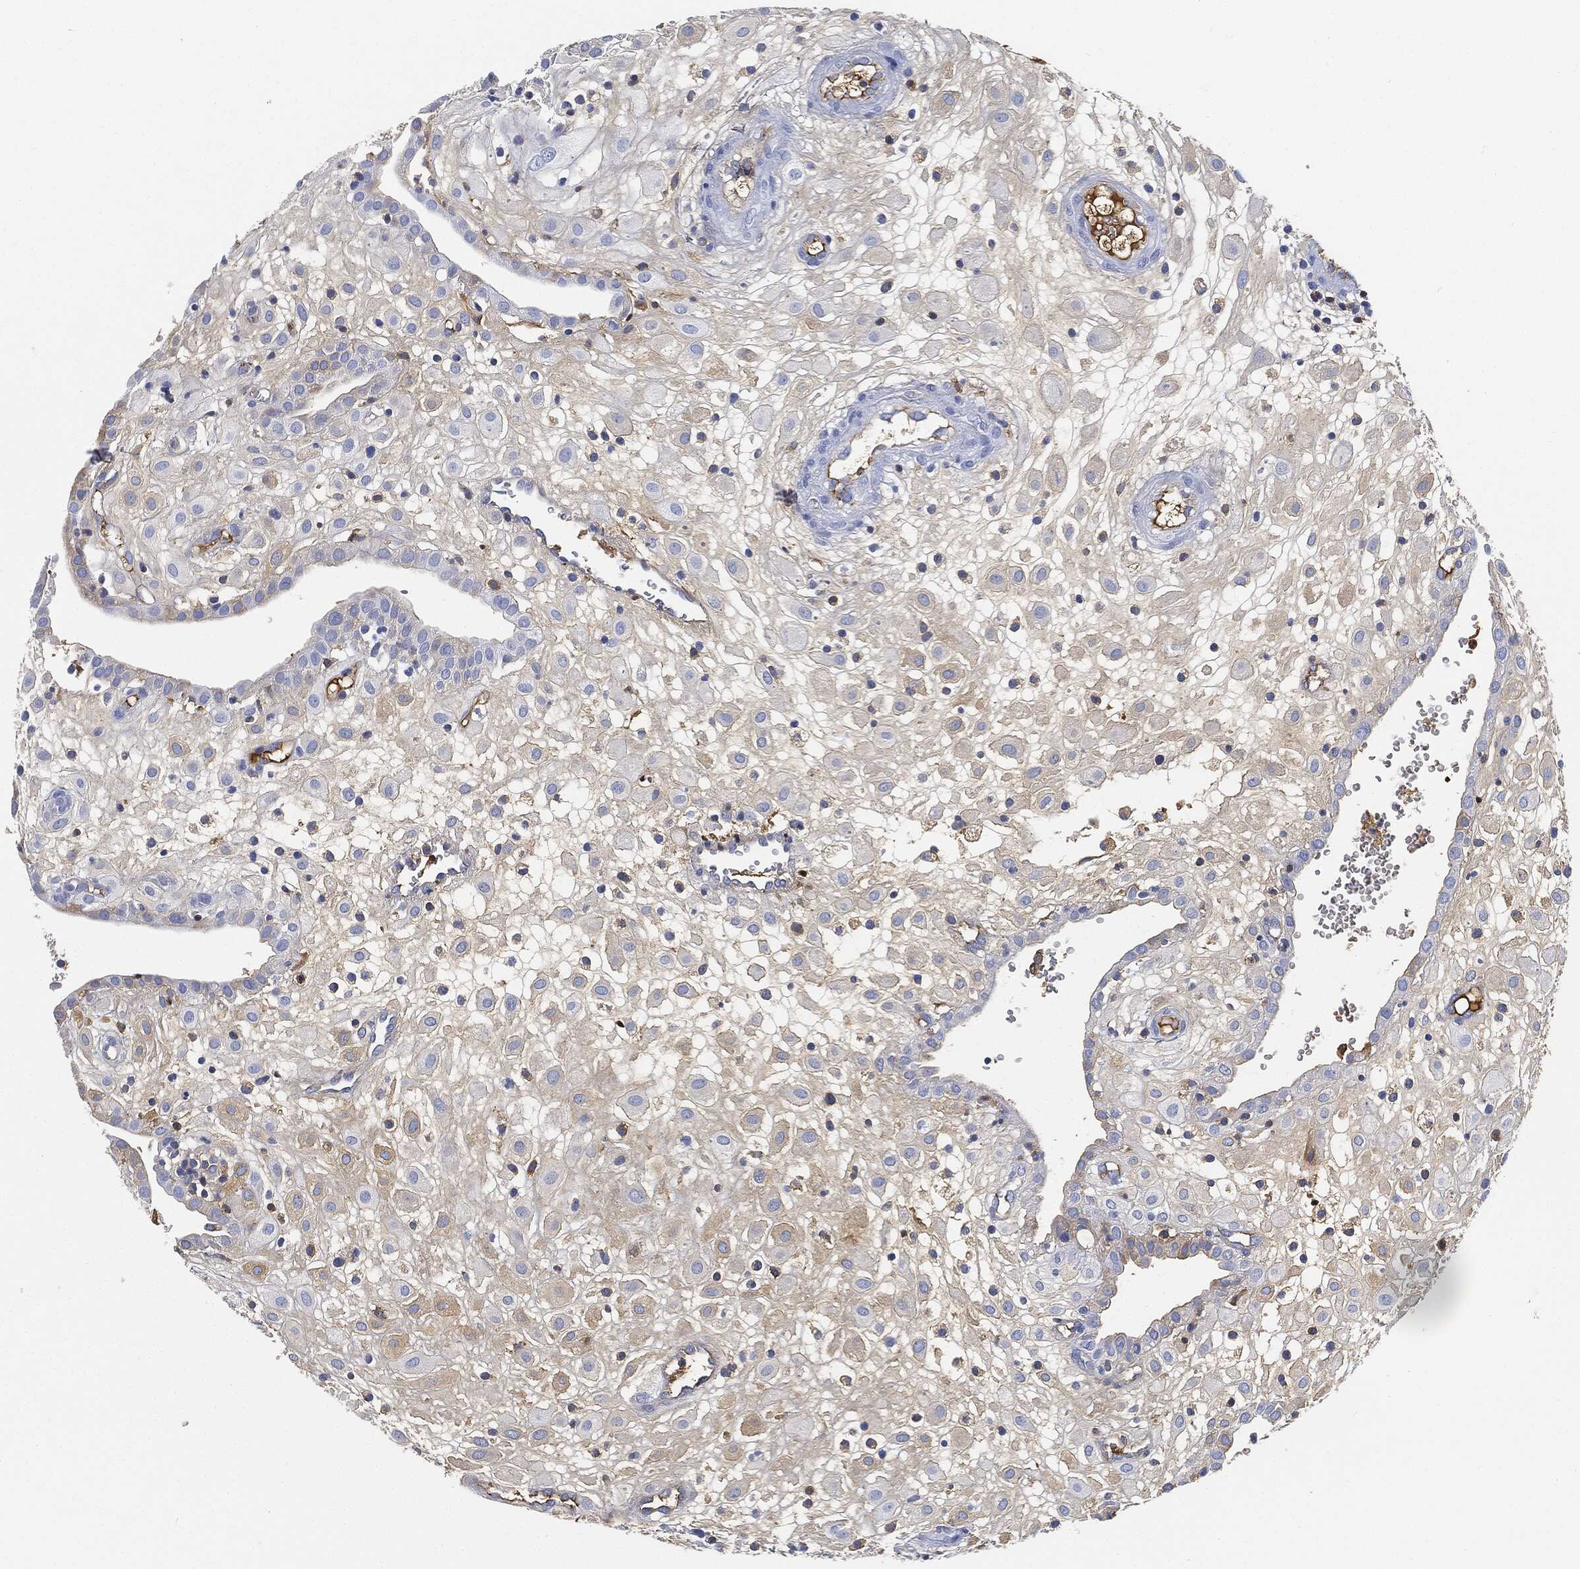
{"staining": {"intensity": "weak", "quantity": "<25%", "location": "cytoplasmic/membranous"}, "tissue": "placenta", "cell_type": "Decidual cells", "image_type": "normal", "snomed": [{"axis": "morphology", "description": "Normal tissue, NOS"}, {"axis": "topography", "description": "Placenta"}], "caption": "There is no significant expression in decidual cells of placenta. (Brightfield microscopy of DAB immunohistochemistry at high magnification).", "gene": "IGLV6", "patient": {"sex": "female", "age": 24}}